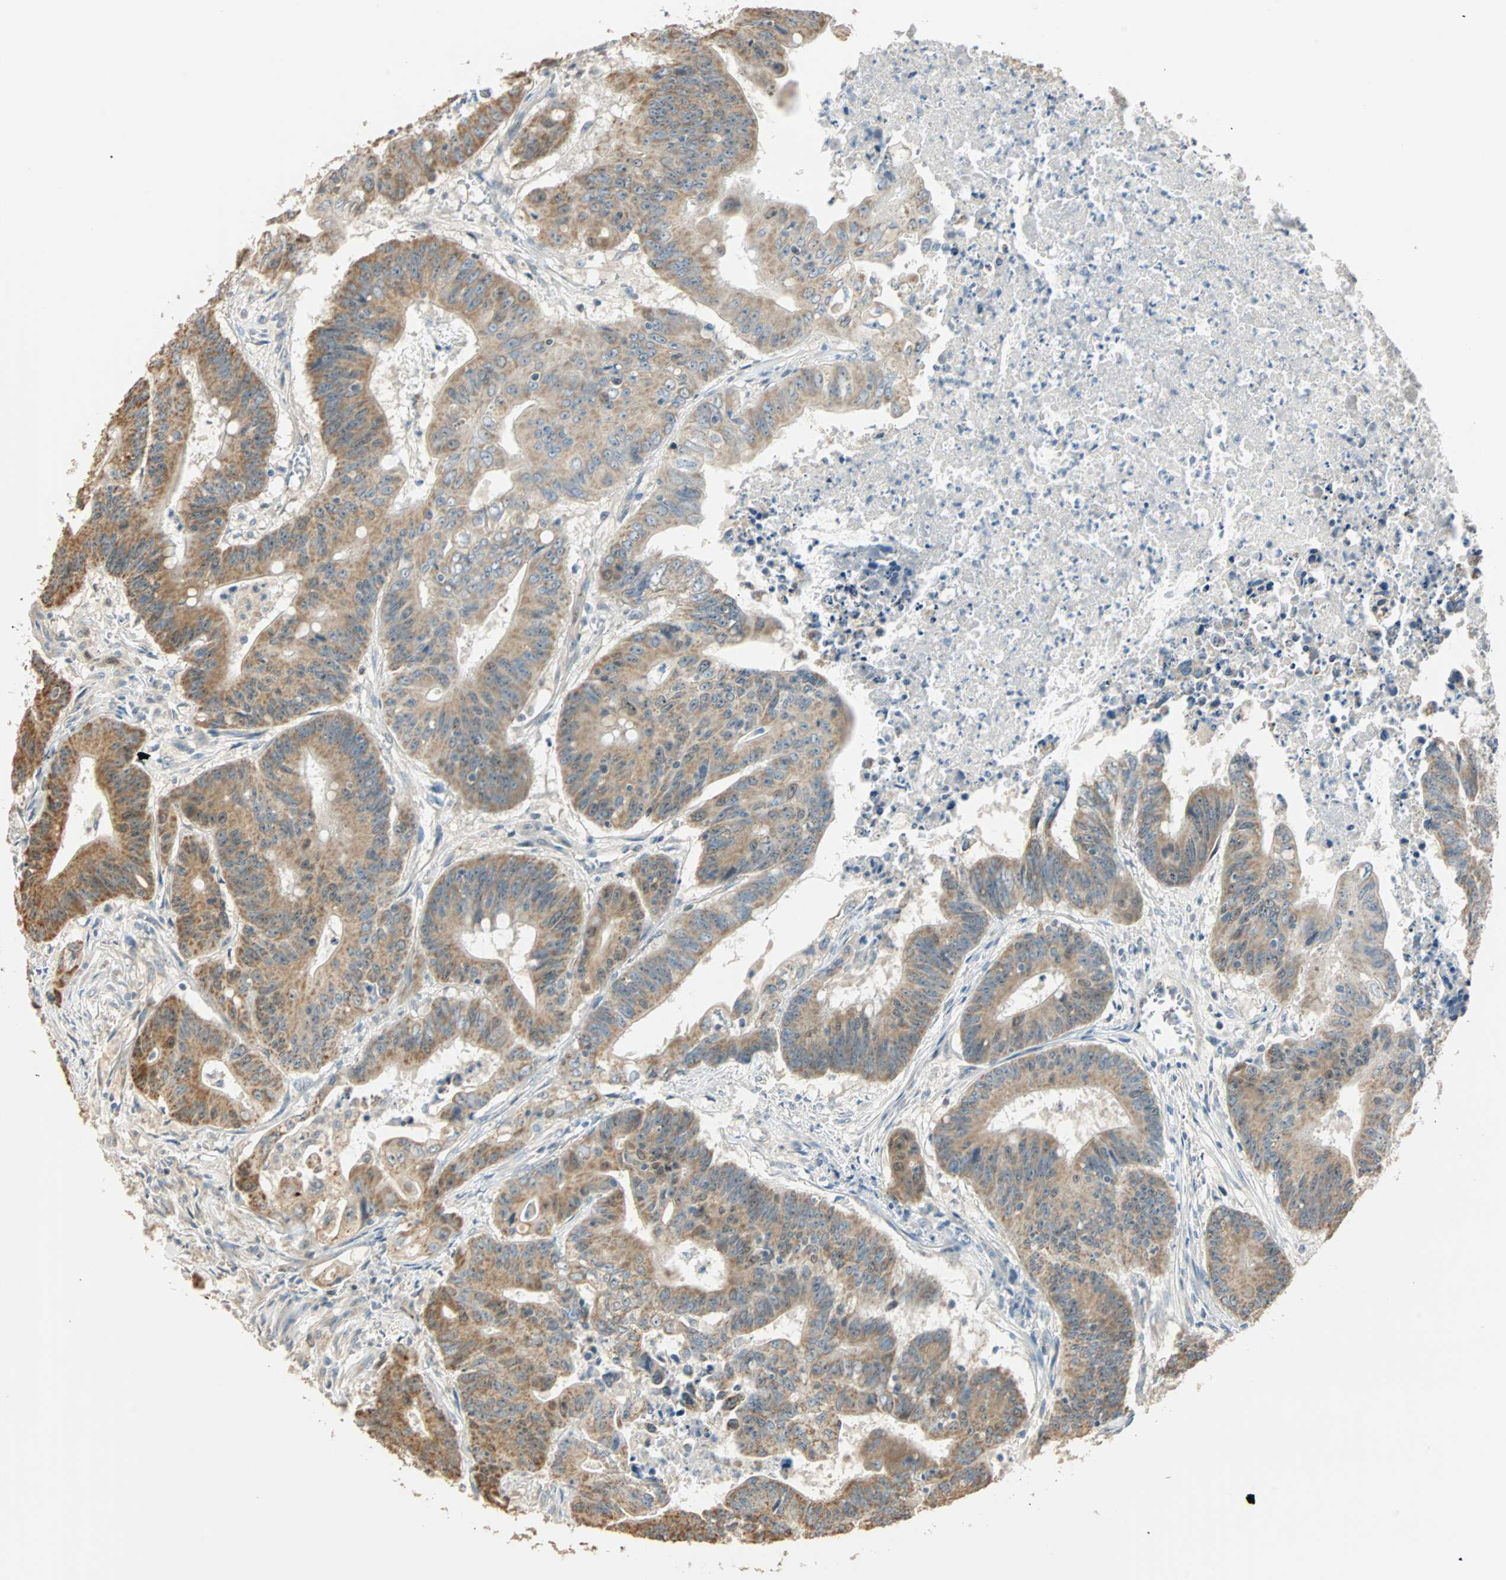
{"staining": {"intensity": "moderate", "quantity": ">75%", "location": "cytoplasmic/membranous"}, "tissue": "colorectal cancer", "cell_type": "Tumor cells", "image_type": "cancer", "snomed": [{"axis": "morphology", "description": "Adenocarcinoma, NOS"}, {"axis": "topography", "description": "Colon"}], "caption": "There is medium levels of moderate cytoplasmic/membranous expression in tumor cells of colorectal adenocarcinoma, as demonstrated by immunohistochemical staining (brown color).", "gene": "RAD18", "patient": {"sex": "male", "age": 45}}